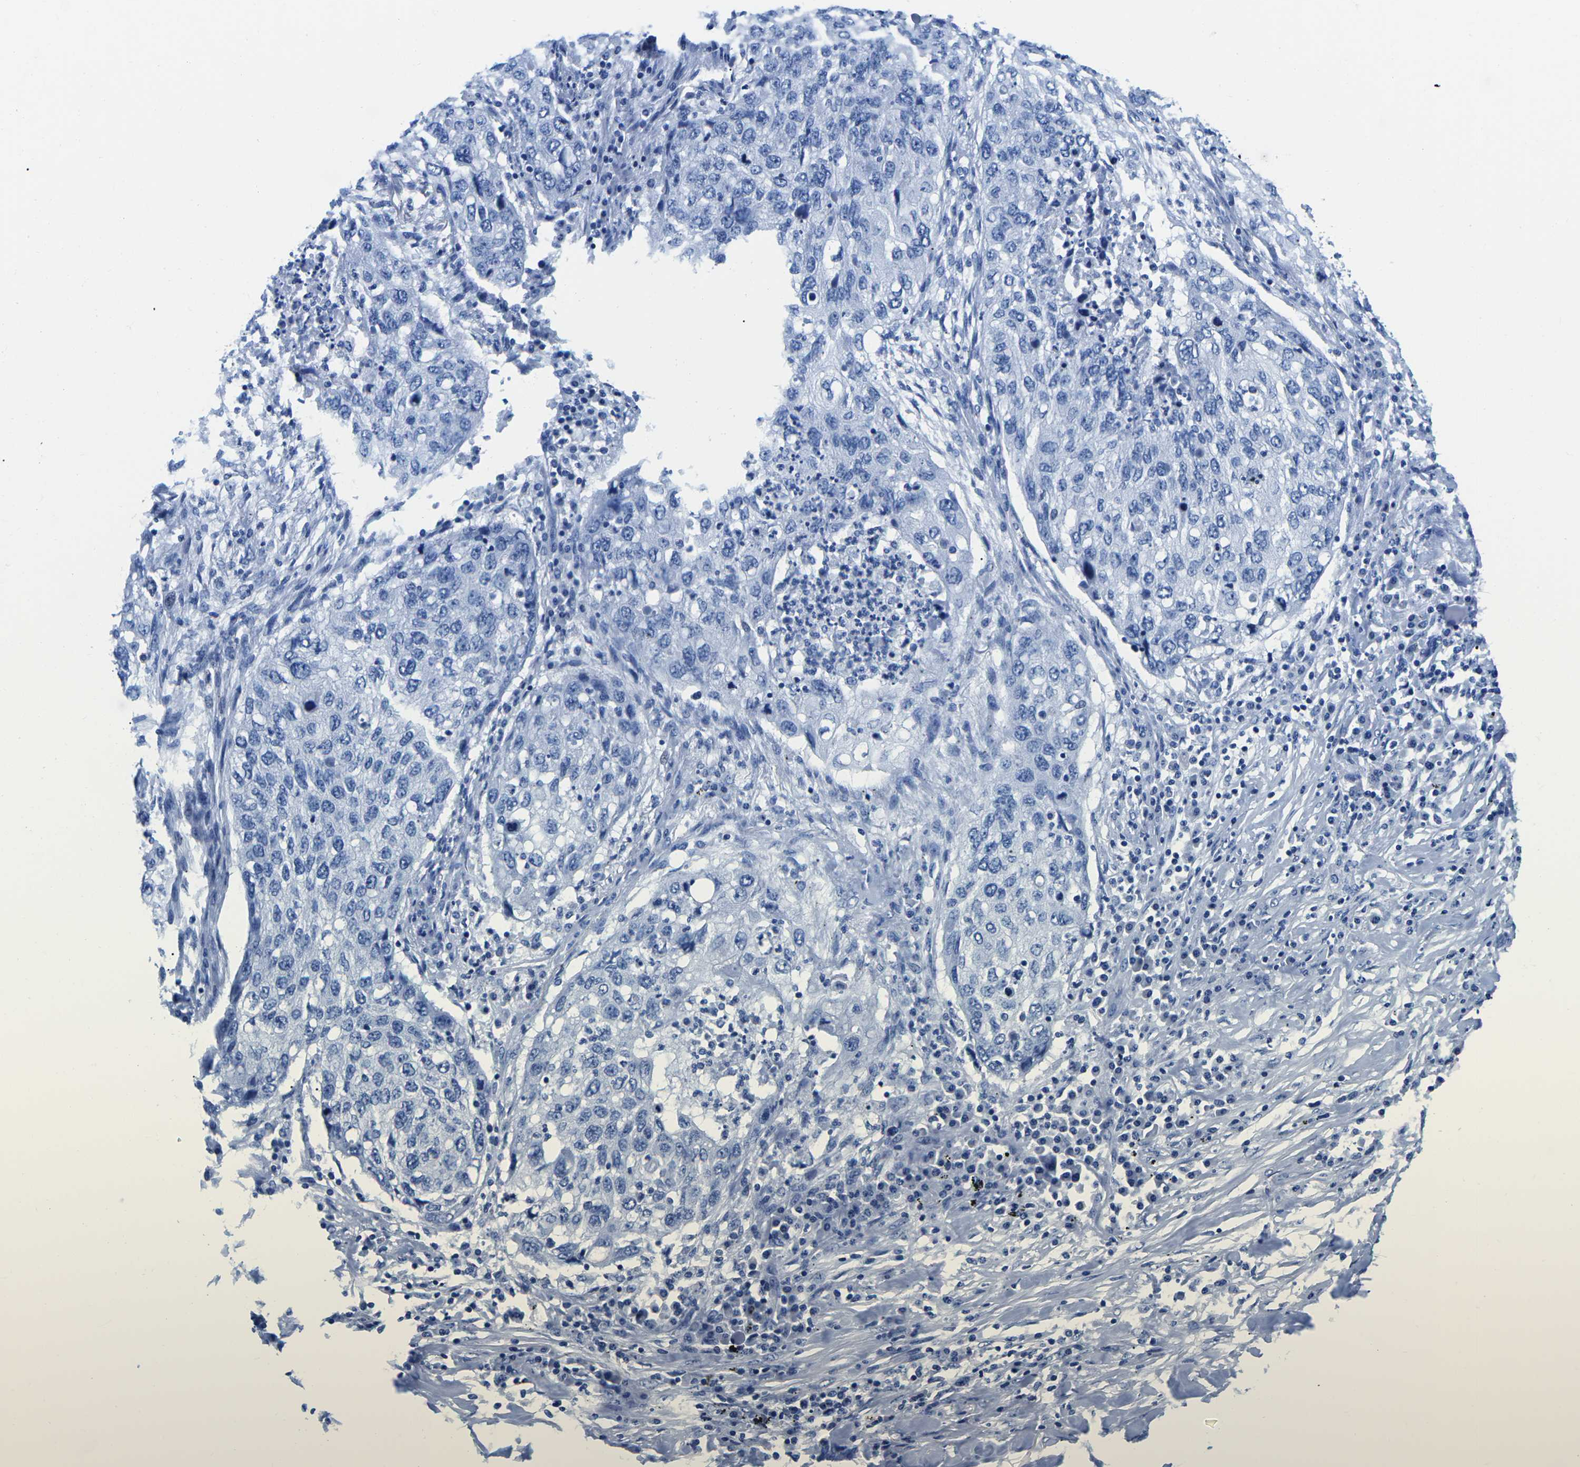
{"staining": {"intensity": "negative", "quantity": "none", "location": "none"}, "tissue": "lung cancer", "cell_type": "Tumor cells", "image_type": "cancer", "snomed": [{"axis": "morphology", "description": "Squamous cell carcinoma, NOS"}, {"axis": "topography", "description": "Lung"}], "caption": "The micrograph displays no significant staining in tumor cells of lung squamous cell carcinoma.", "gene": "CYP1A2", "patient": {"sex": "female", "age": 63}}